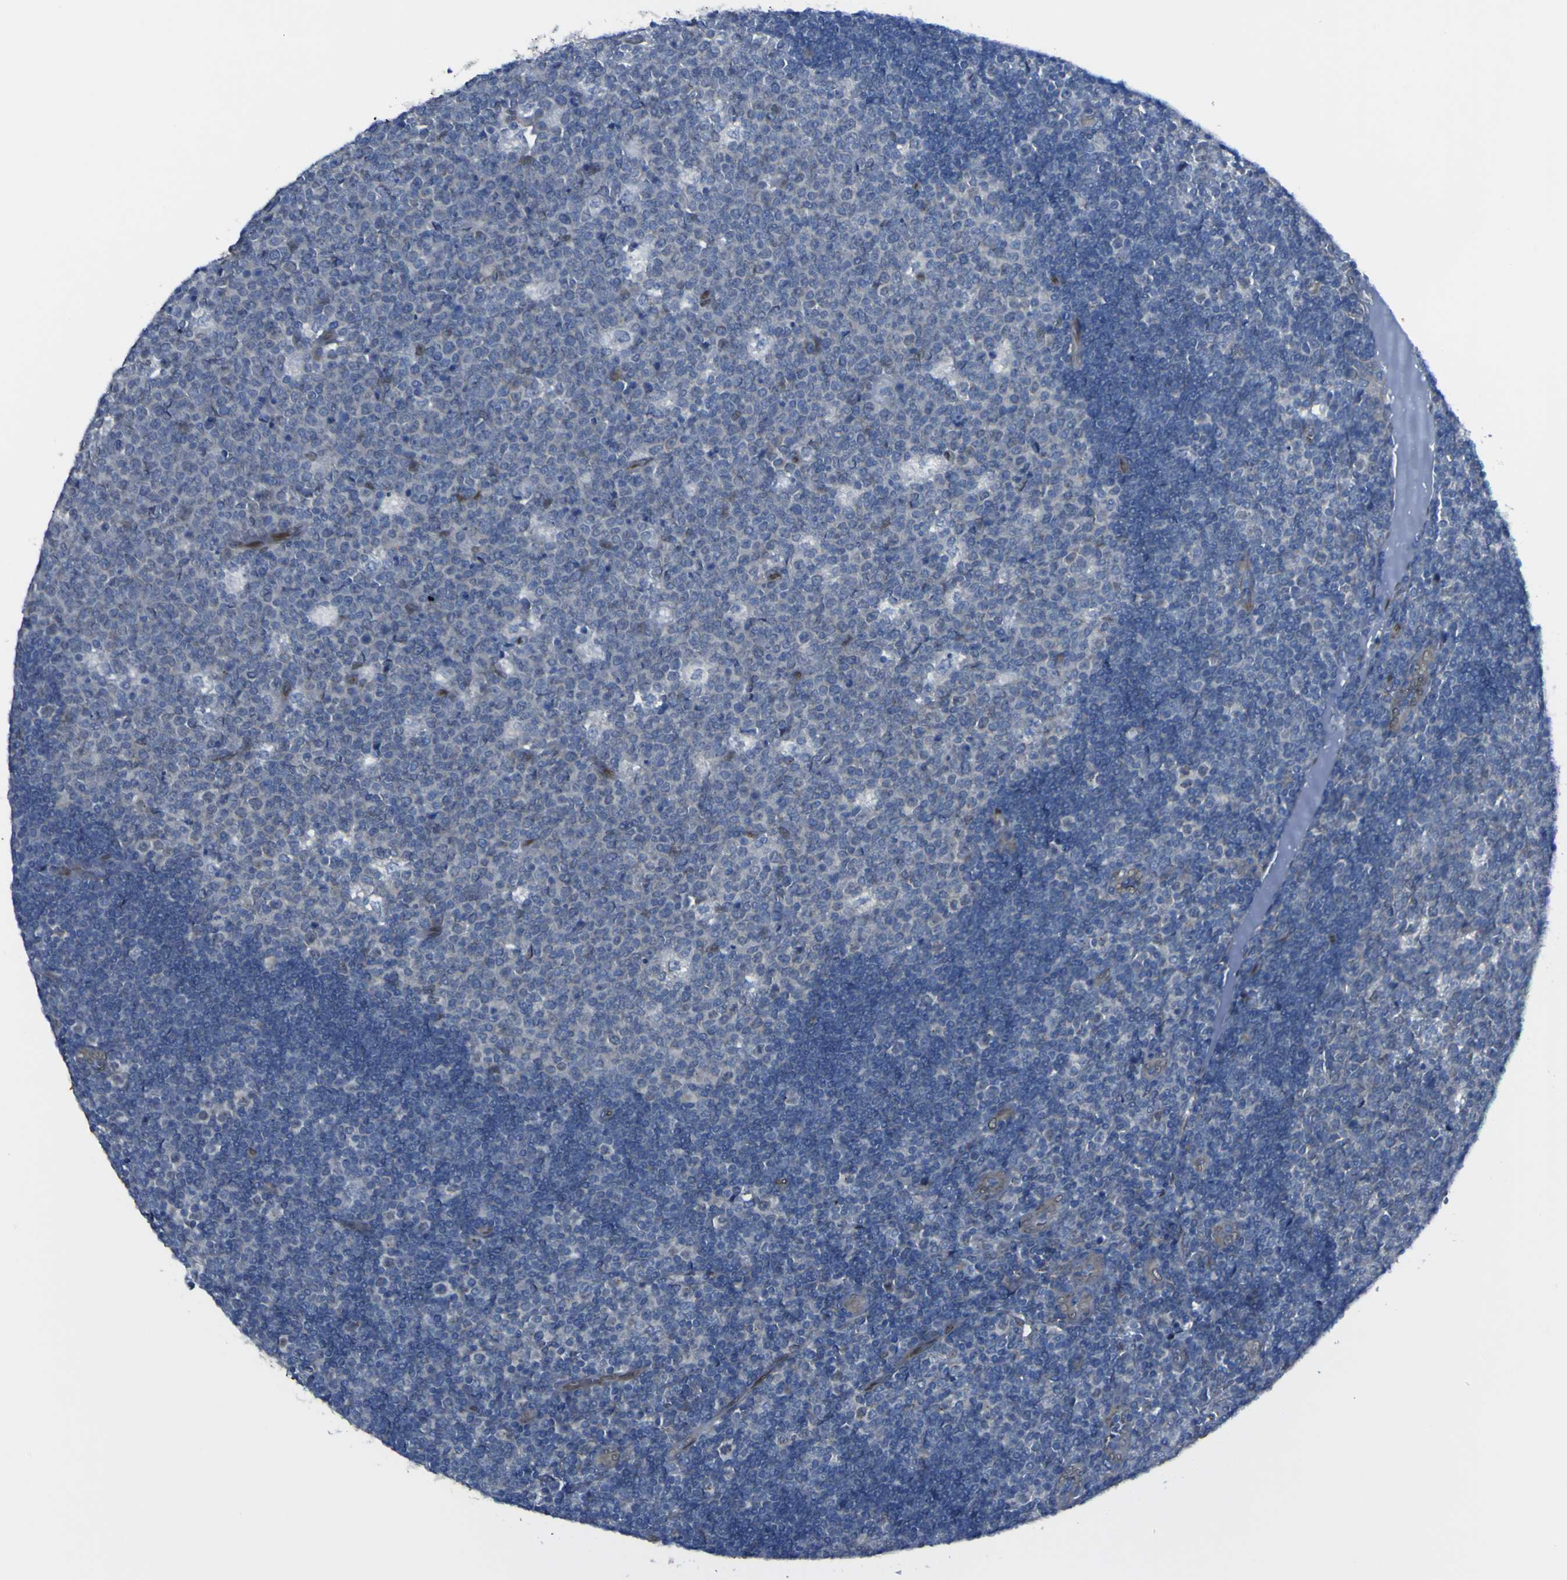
{"staining": {"intensity": "negative", "quantity": "none", "location": "none"}, "tissue": "lymph node", "cell_type": "Germinal center cells", "image_type": "normal", "snomed": [{"axis": "morphology", "description": "Normal tissue, NOS"}, {"axis": "topography", "description": "Lymph node"}, {"axis": "topography", "description": "Salivary gland"}], "caption": "This histopathology image is of benign lymph node stained with immunohistochemistry to label a protein in brown with the nuclei are counter-stained blue. There is no staining in germinal center cells.", "gene": "LRRN1", "patient": {"sex": "male", "age": 8}}